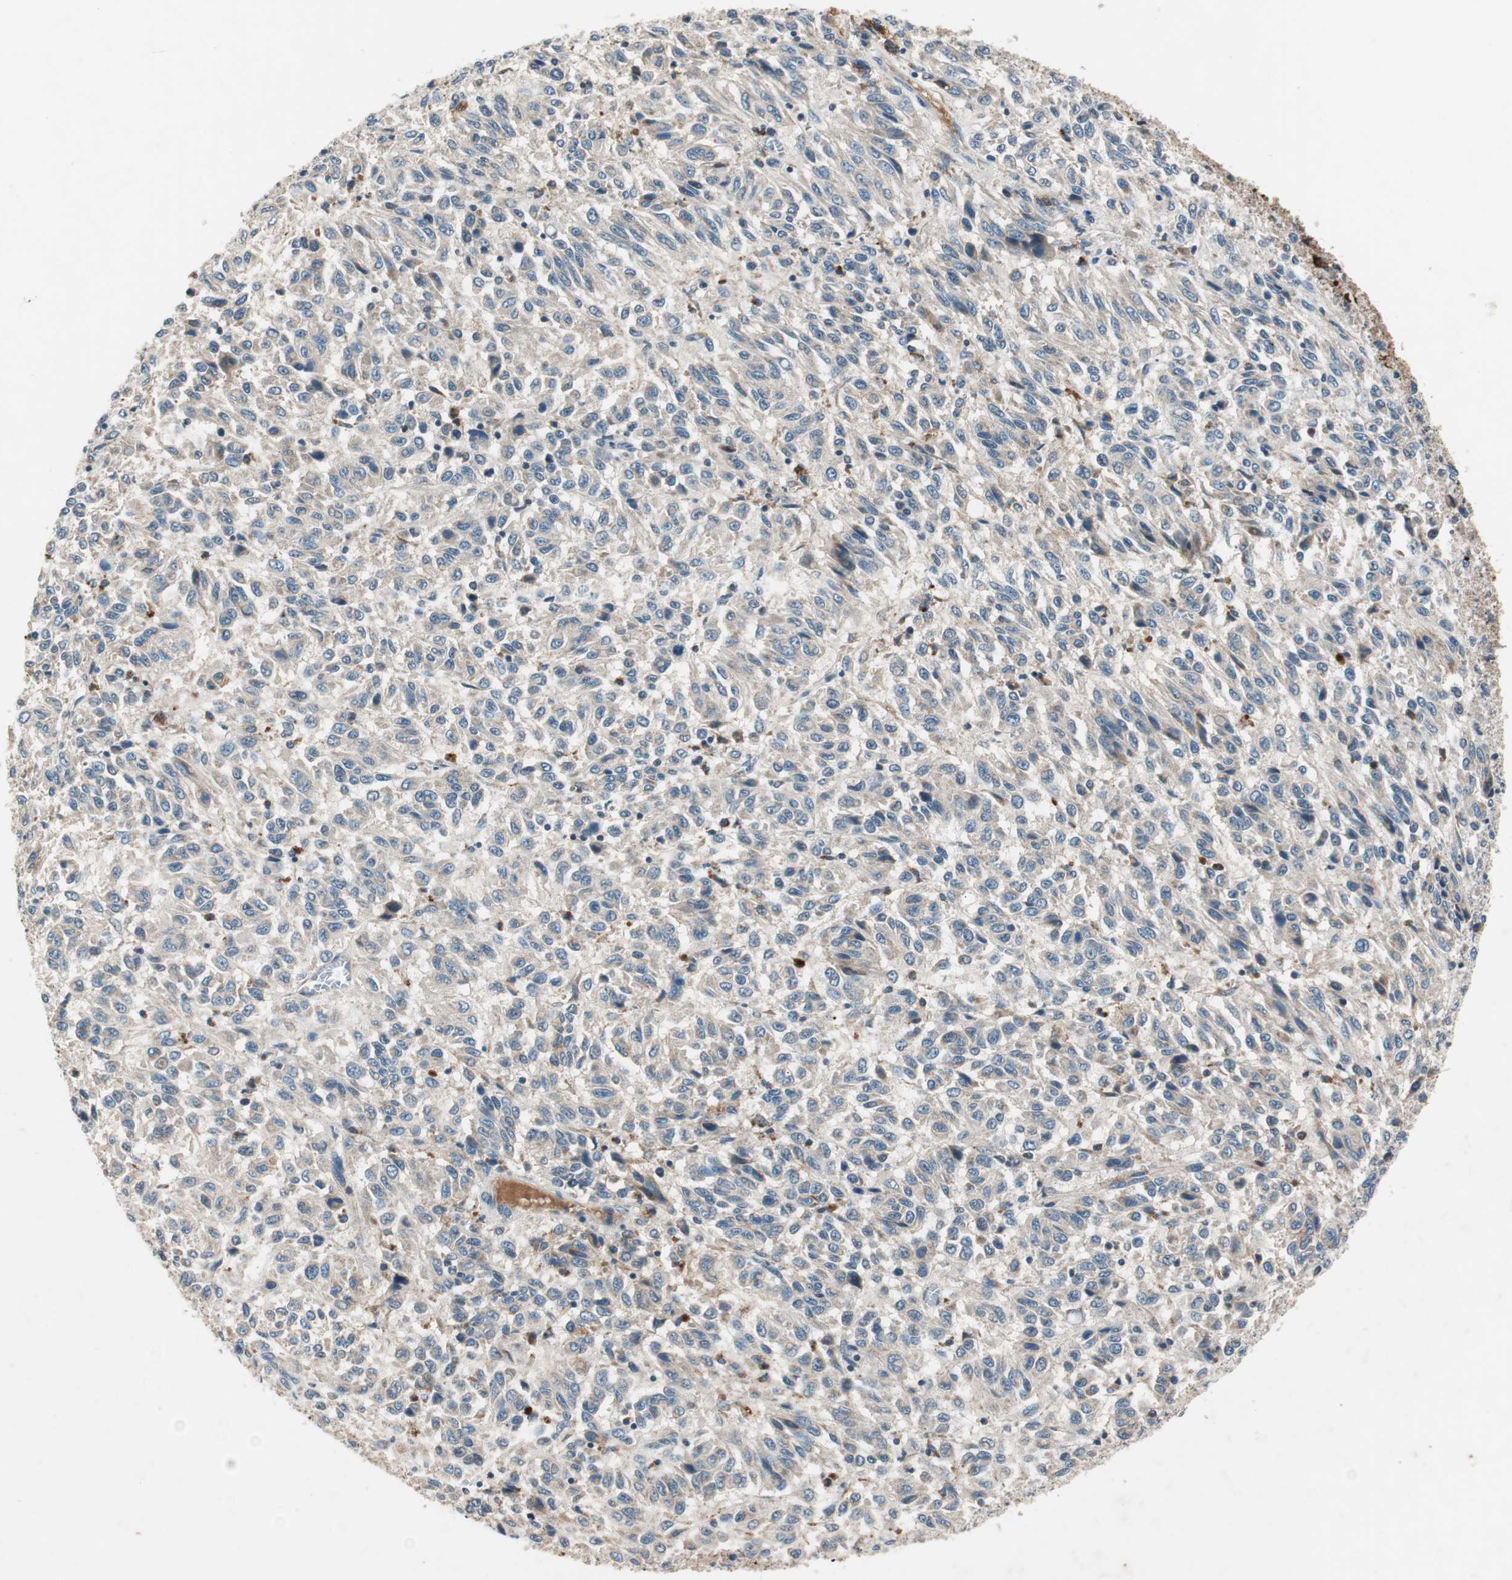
{"staining": {"intensity": "weak", "quantity": "<25%", "location": "cytoplasmic/membranous"}, "tissue": "melanoma", "cell_type": "Tumor cells", "image_type": "cancer", "snomed": [{"axis": "morphology", "description": "Malignant melanoma, Metastatic site"}, {"axis": "topography", "description": "Lung"}], "caption": "The IHC image has no significant expression in tumor cells of melanoma tissue.", "gene": "HPN", "patient": {"sex": "male", "age": 64}}